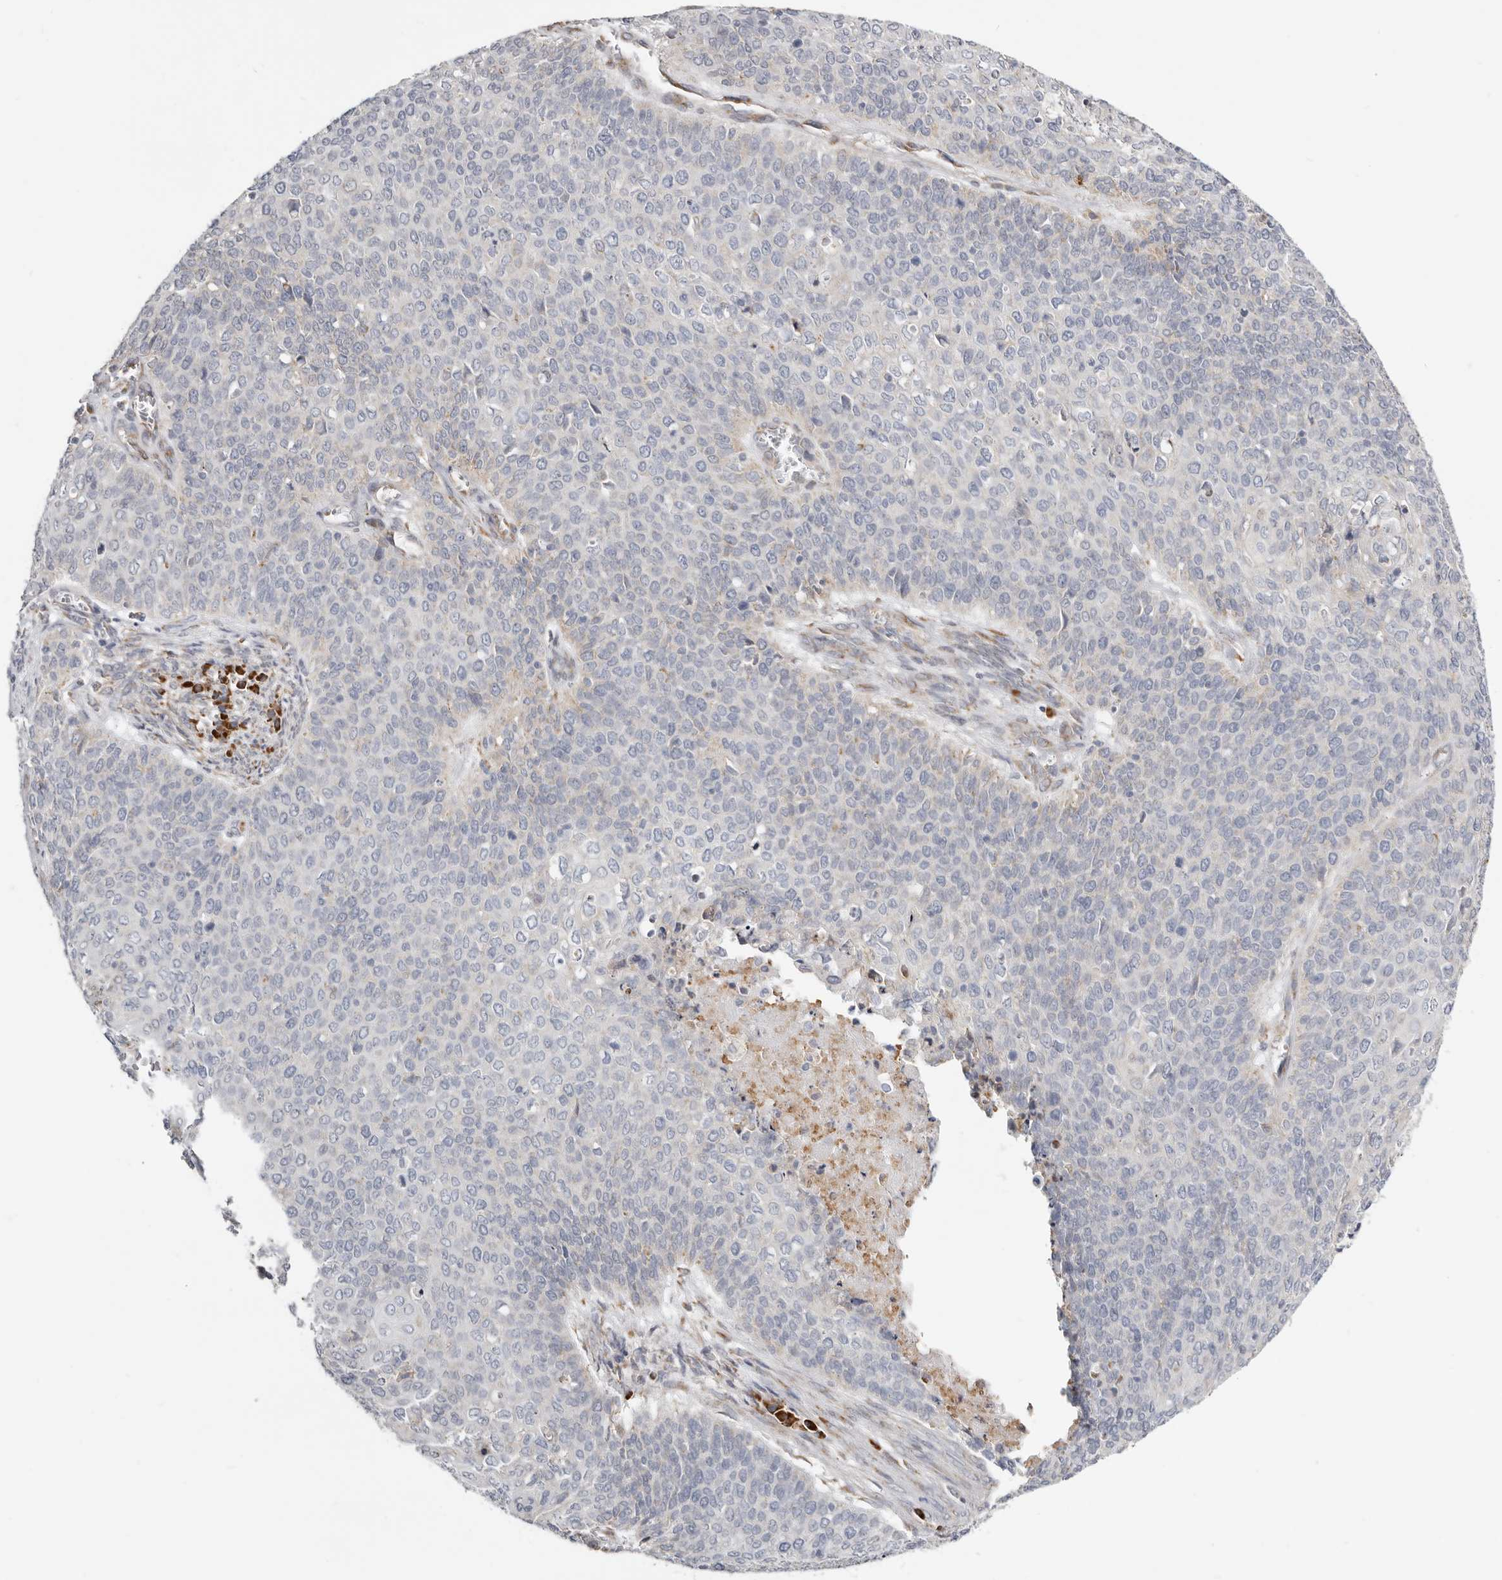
{"staining": {"intensity": "negative", "quantity": "none", "location": "none"}, "tissue": "cervical cancer", "cell_type": "Tumor cells", "image_type": "cancer", "snomed": [{"axis": "morphology", "description": "Squamous cell carcinoma, NOS"}, {"axis": "topography", "description": "Cervix"}], "caption": "Immunohistochemistry (IHC) of human squamous cell carcinoma (cervical) reveals no expression in tumor cells.", "gene": "IL32", "patient": {"sex": "female", "age": 39}}